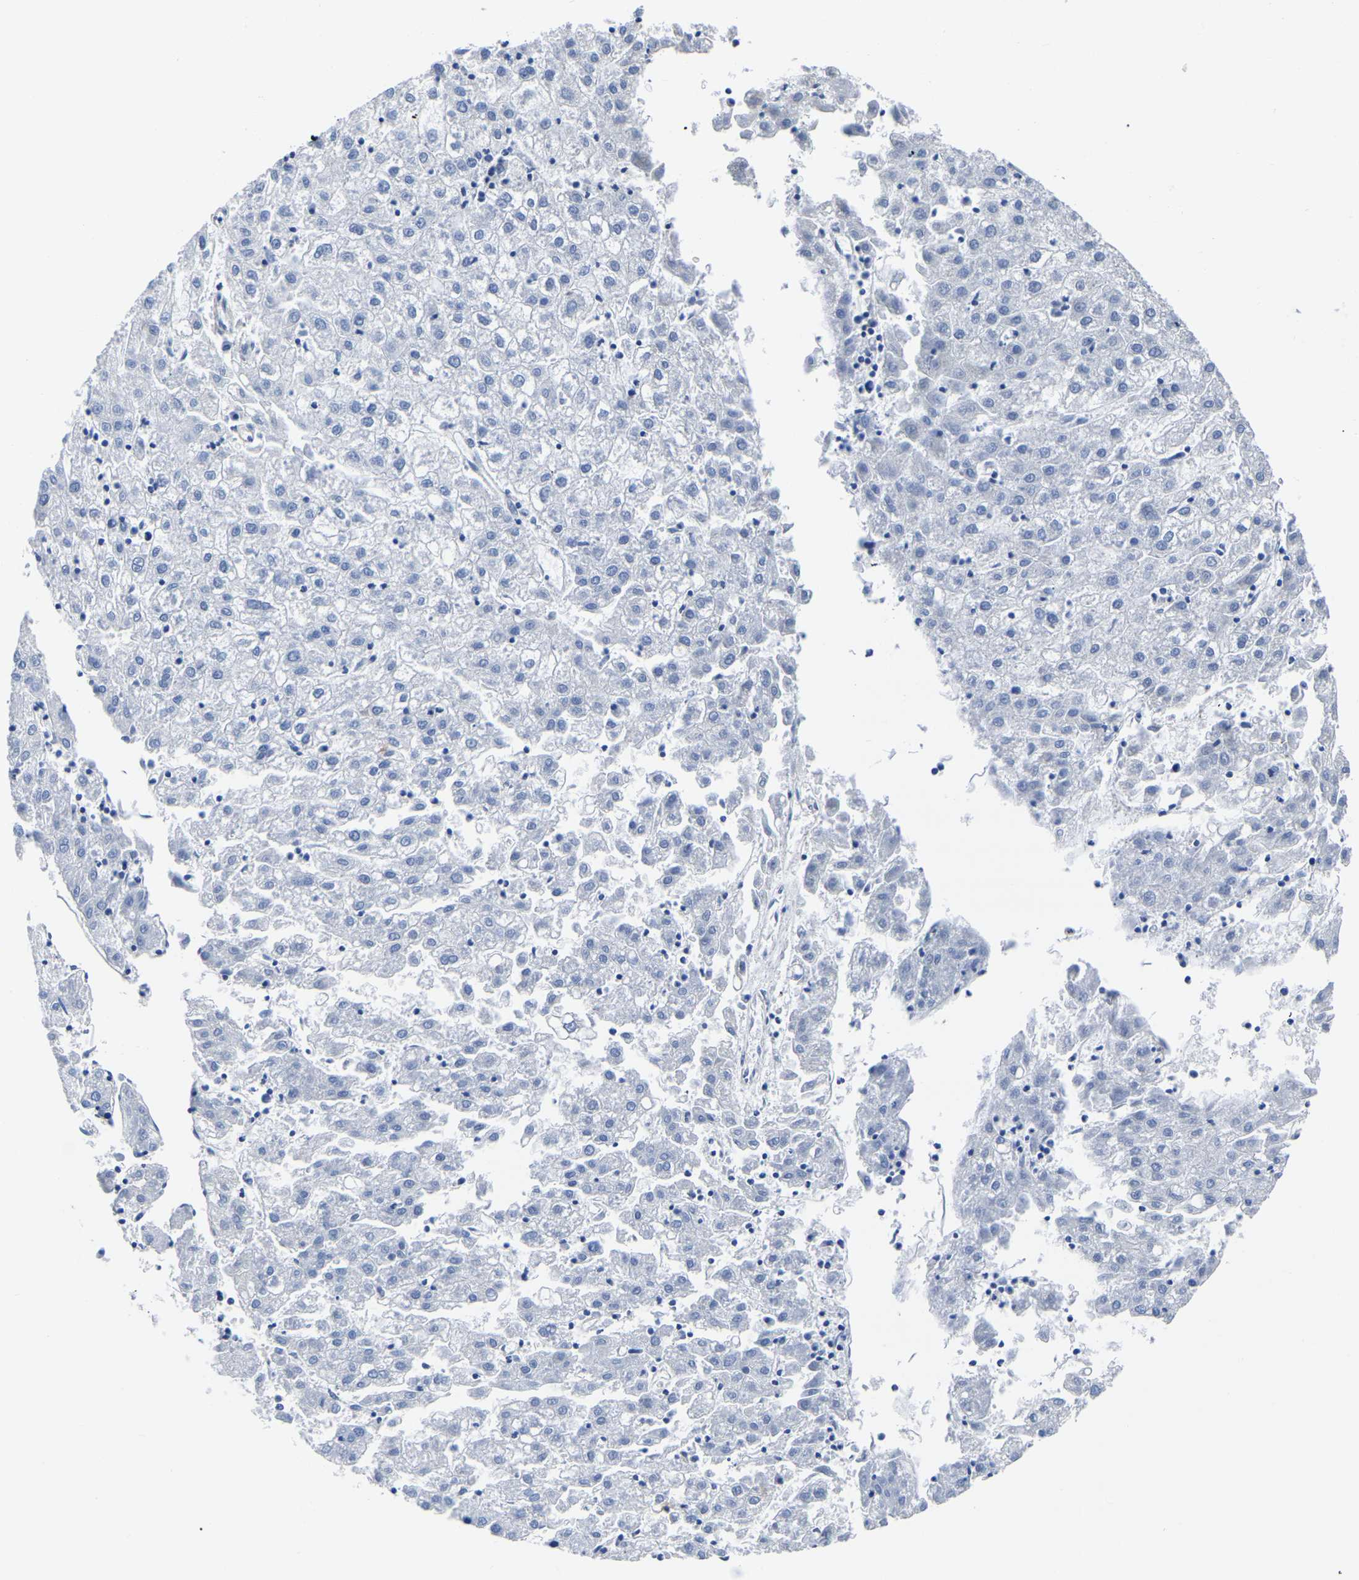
{"staining": {"intensity": "negative", "quantity": "none", "location": "none"}, "tissue": "liver cancer", "cell_type": "Tumor cells", "image_type": "cancer", "snomed": [{"axis": "morphology", "description": "Carcinoma, Hepatocellular, NOS"}, {"axis": "topography", "description": "Liver"}], "caption": "High magnification brightfield microscopy of hepatocellular carcinoma (liver) stained with DAB (3,3'-diaminobenzidine) (brown) and counterstained with hematoxylin (blue): tumor cells show no significant staining.", "gene": "SLC45A3", "patient": {"sex": "male", "age": 72}}